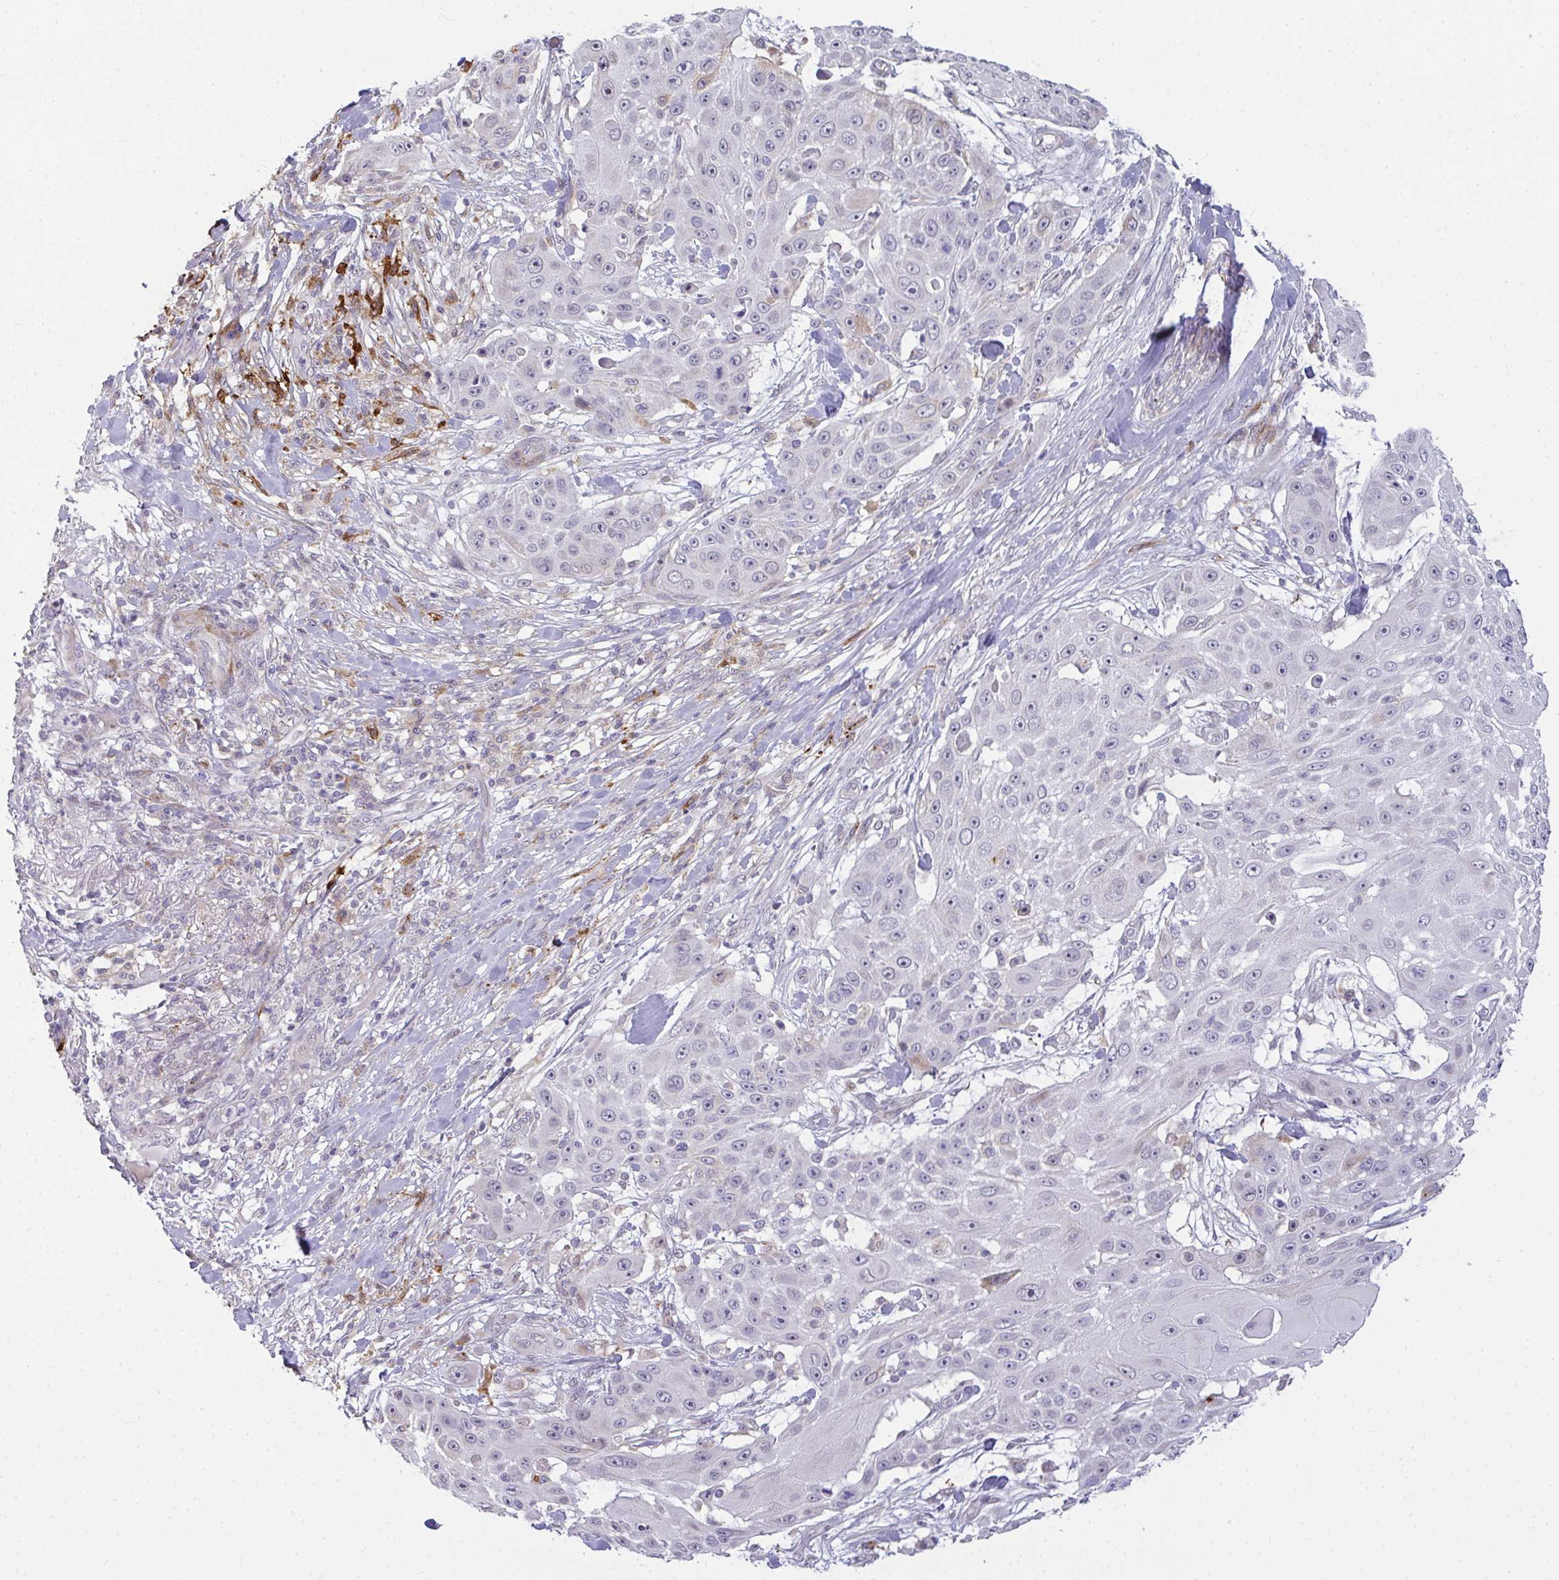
{"staining": {"intensity": "weak", "quantity": "<25%", "location": "cytoplasmic/membranous"}, "tissue": "skin cancer", "cell_type": "Tumor cells", "image_type": "cancer", "snomed": [{"axis": "morphology", "description": "Squamous cell carcinoma, NOS"}, {"axis": "topography", "description": "Skin"}], "caption": "This is an immunohistochemistry photomicrograph of human skin cancer (squamous cell carcinoma). There is no positivity in tumor cells.", "gene": "SRRM4", "patient": {"sex": "female", "age": 86}}